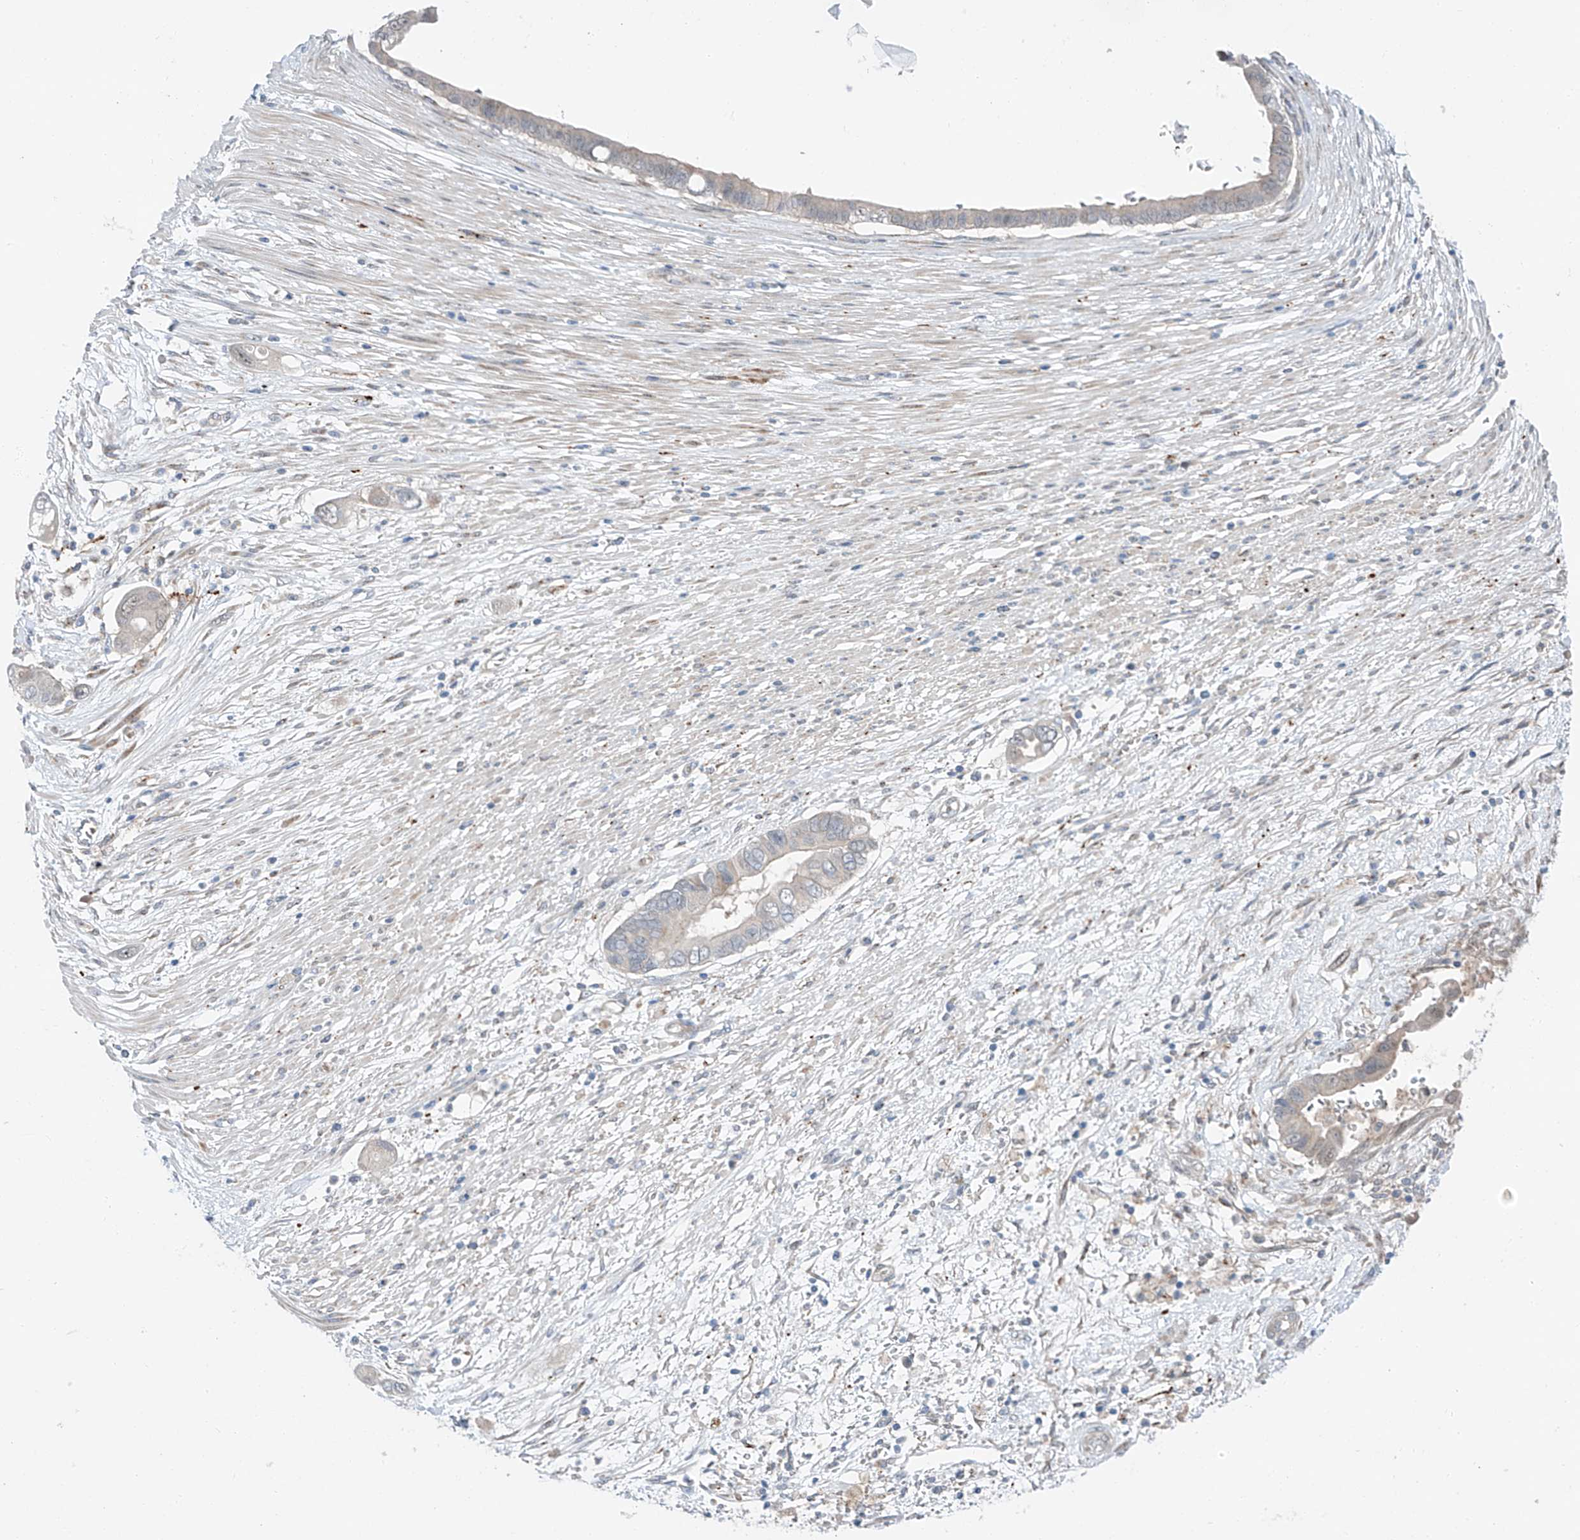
{"staining": {"intensity": "negative", "quantity": "none", "location": "none"}, "tissue": "pancreatic cancer", "cell_type": "Tumor cells", "image_type": "cancer", "snomed": [{"axis": "morphology", "description": "Adenocarcinoma, NOS"}, {"axis": "topography", "description": "Pancreas"}], "caption": "An immunohistochemistry (IHC) micrograph of pancreatic adenocarcinoma is shown. There is no staining in tumor cells of pancreatic adenocarcinoma.", "gene": "CLDND1", "patient": {"sex": "male", "age": 68}}